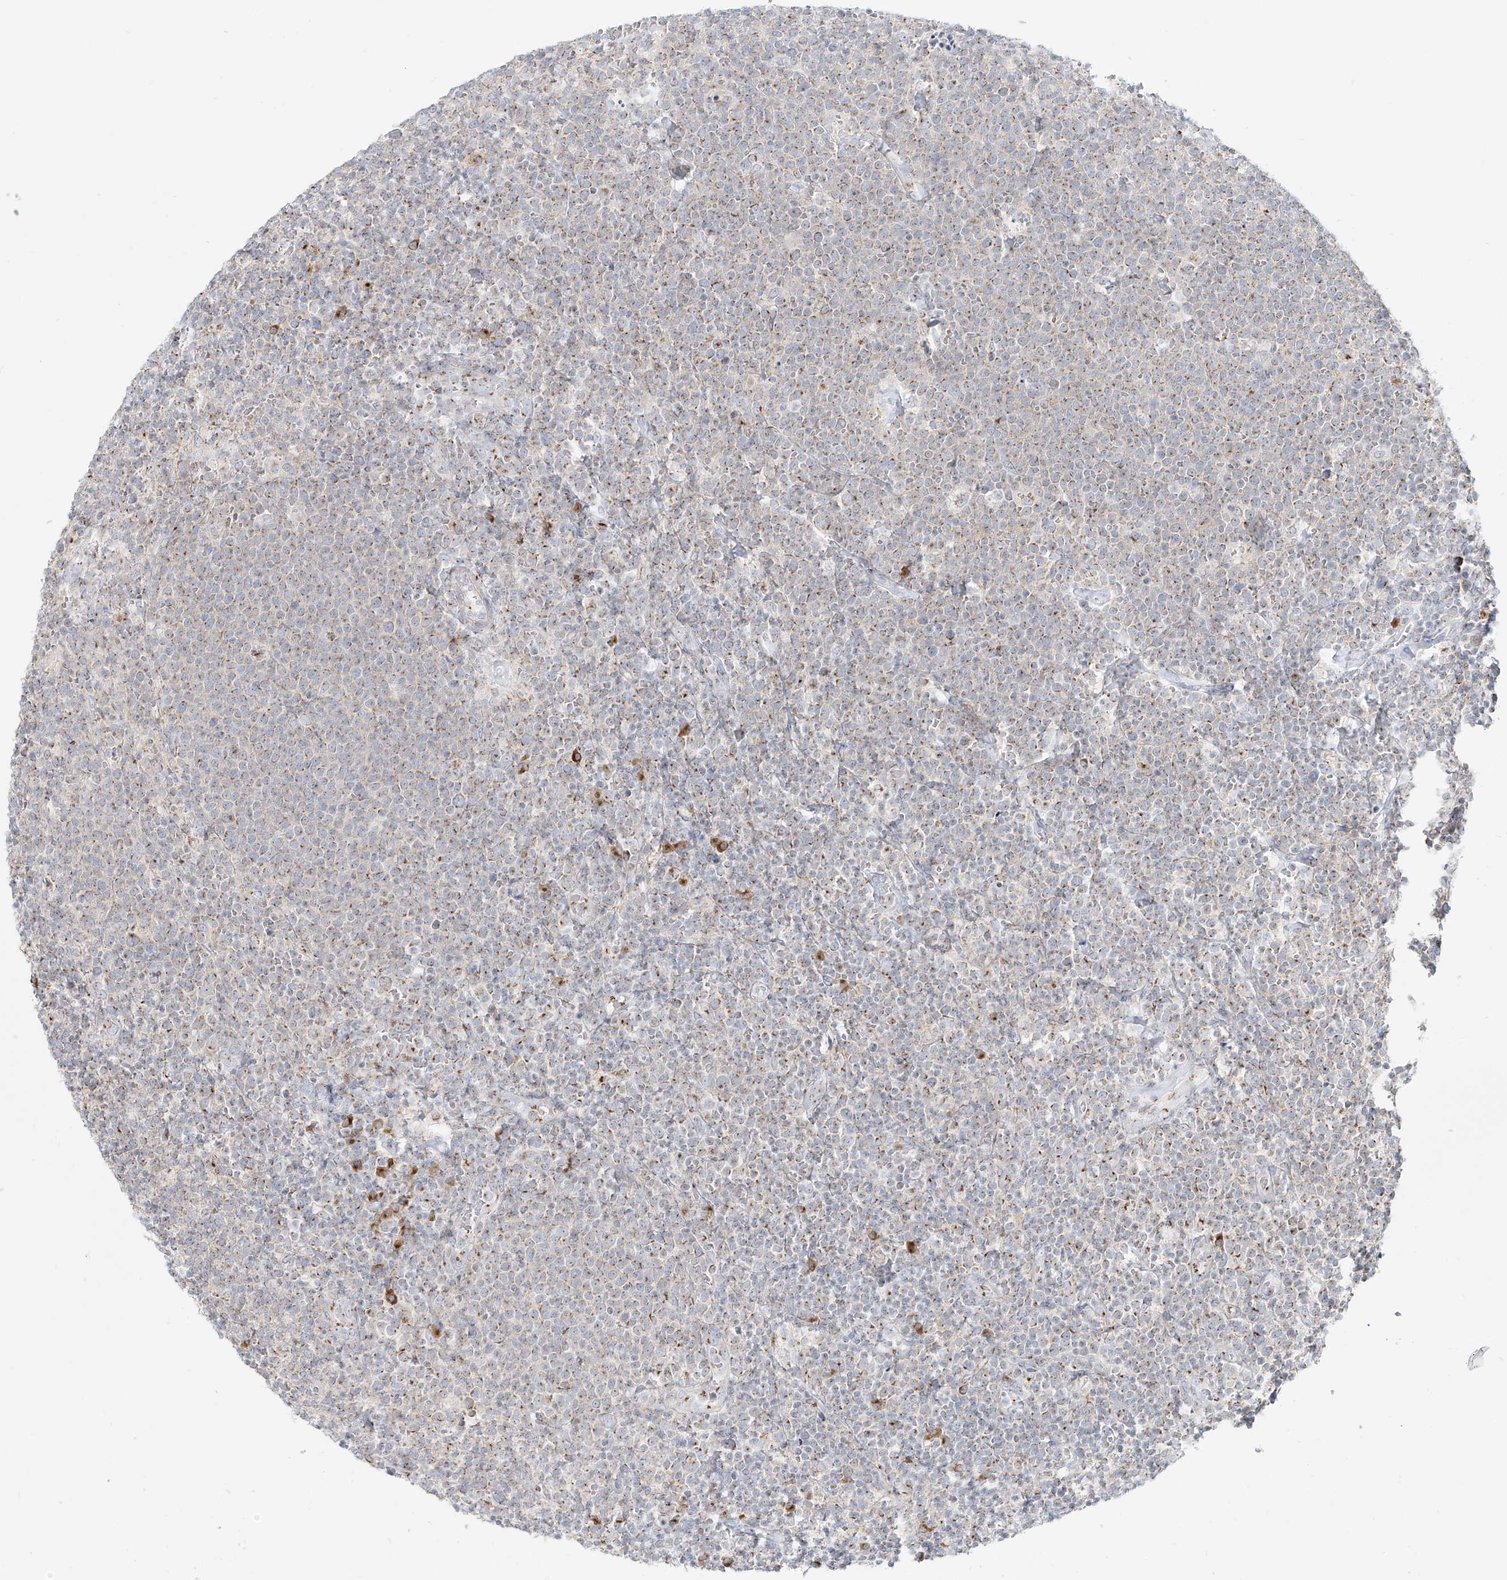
{"staining": {"intensity": "weak", "quantity": "25%-75%", "location": "cytoplasmic/membranous"}, "tissue": "lymphoma", "cell_type": "Tumor cells", "image_type": "cancer", "snomed": [{"axis": "morphology", "description": "Malignant lymphoma, non-Hodgkin's type, High grade"}, {"axis": "topography", "description": "Lymph node"}], "caption": "Protein analysis of lymphoma tissue exhibits weak cytoplasmic/membranous expression in approximately 25%-75% of tumor cells.", "gene": "BSDC1", "patient": {"sex": "male", "age": 61}}